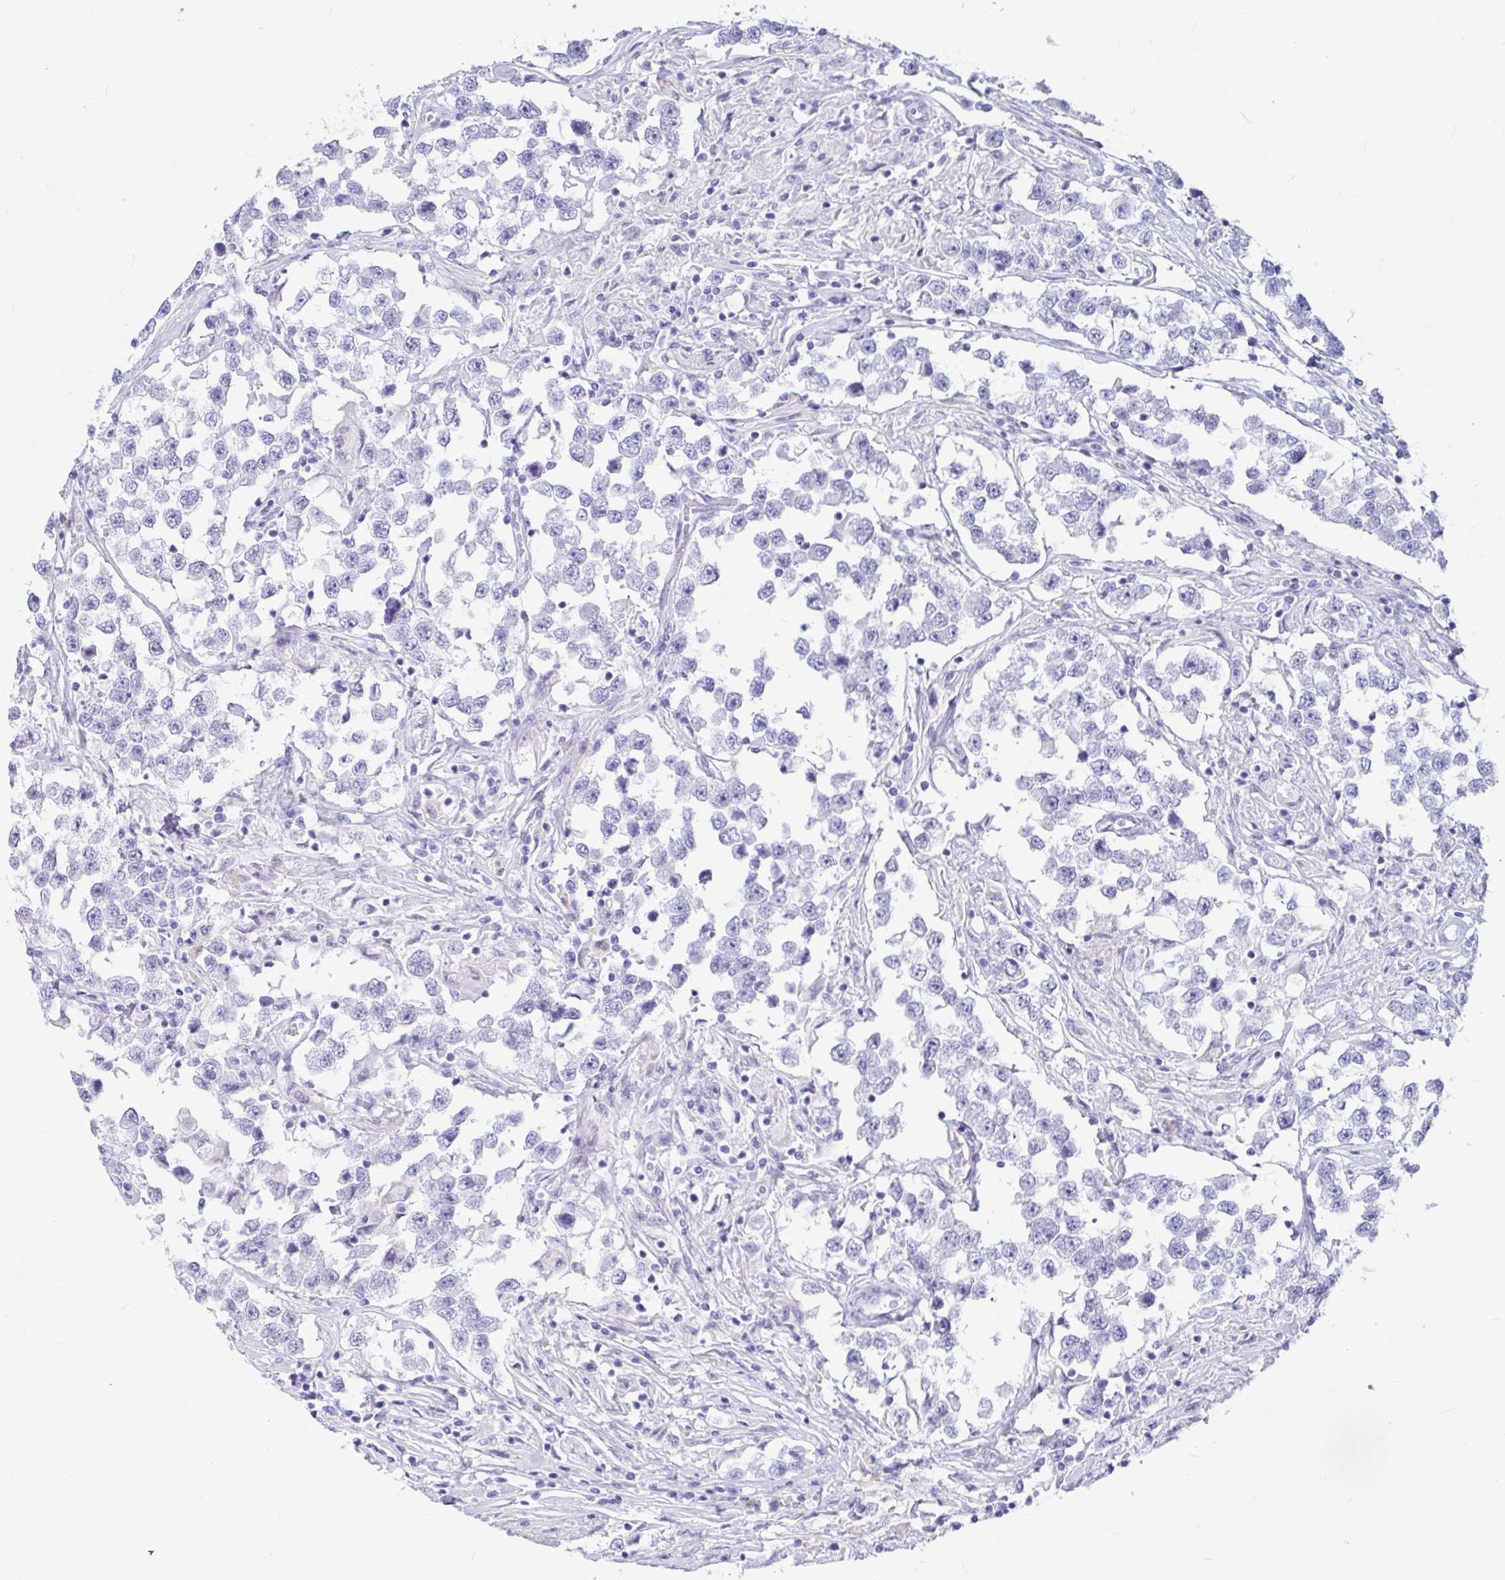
{"staining": {"intensity": "negative", "quantity": "none", "location": "none"}, "tissue": "testis cancer", "cell_type": "Tumor cells", "image_type": "cancer", "snomed": [{"axis": "morphology", "description": "Seminoma, NOS"}, {"axis": "topography", "description": "Testis"}], "caption": "The IHC photomicrograph has no significant expression in tumor cells of testis cancer tissue.", "gene": "OR5J2", "patient": {"sex": "male", "age": 46}}